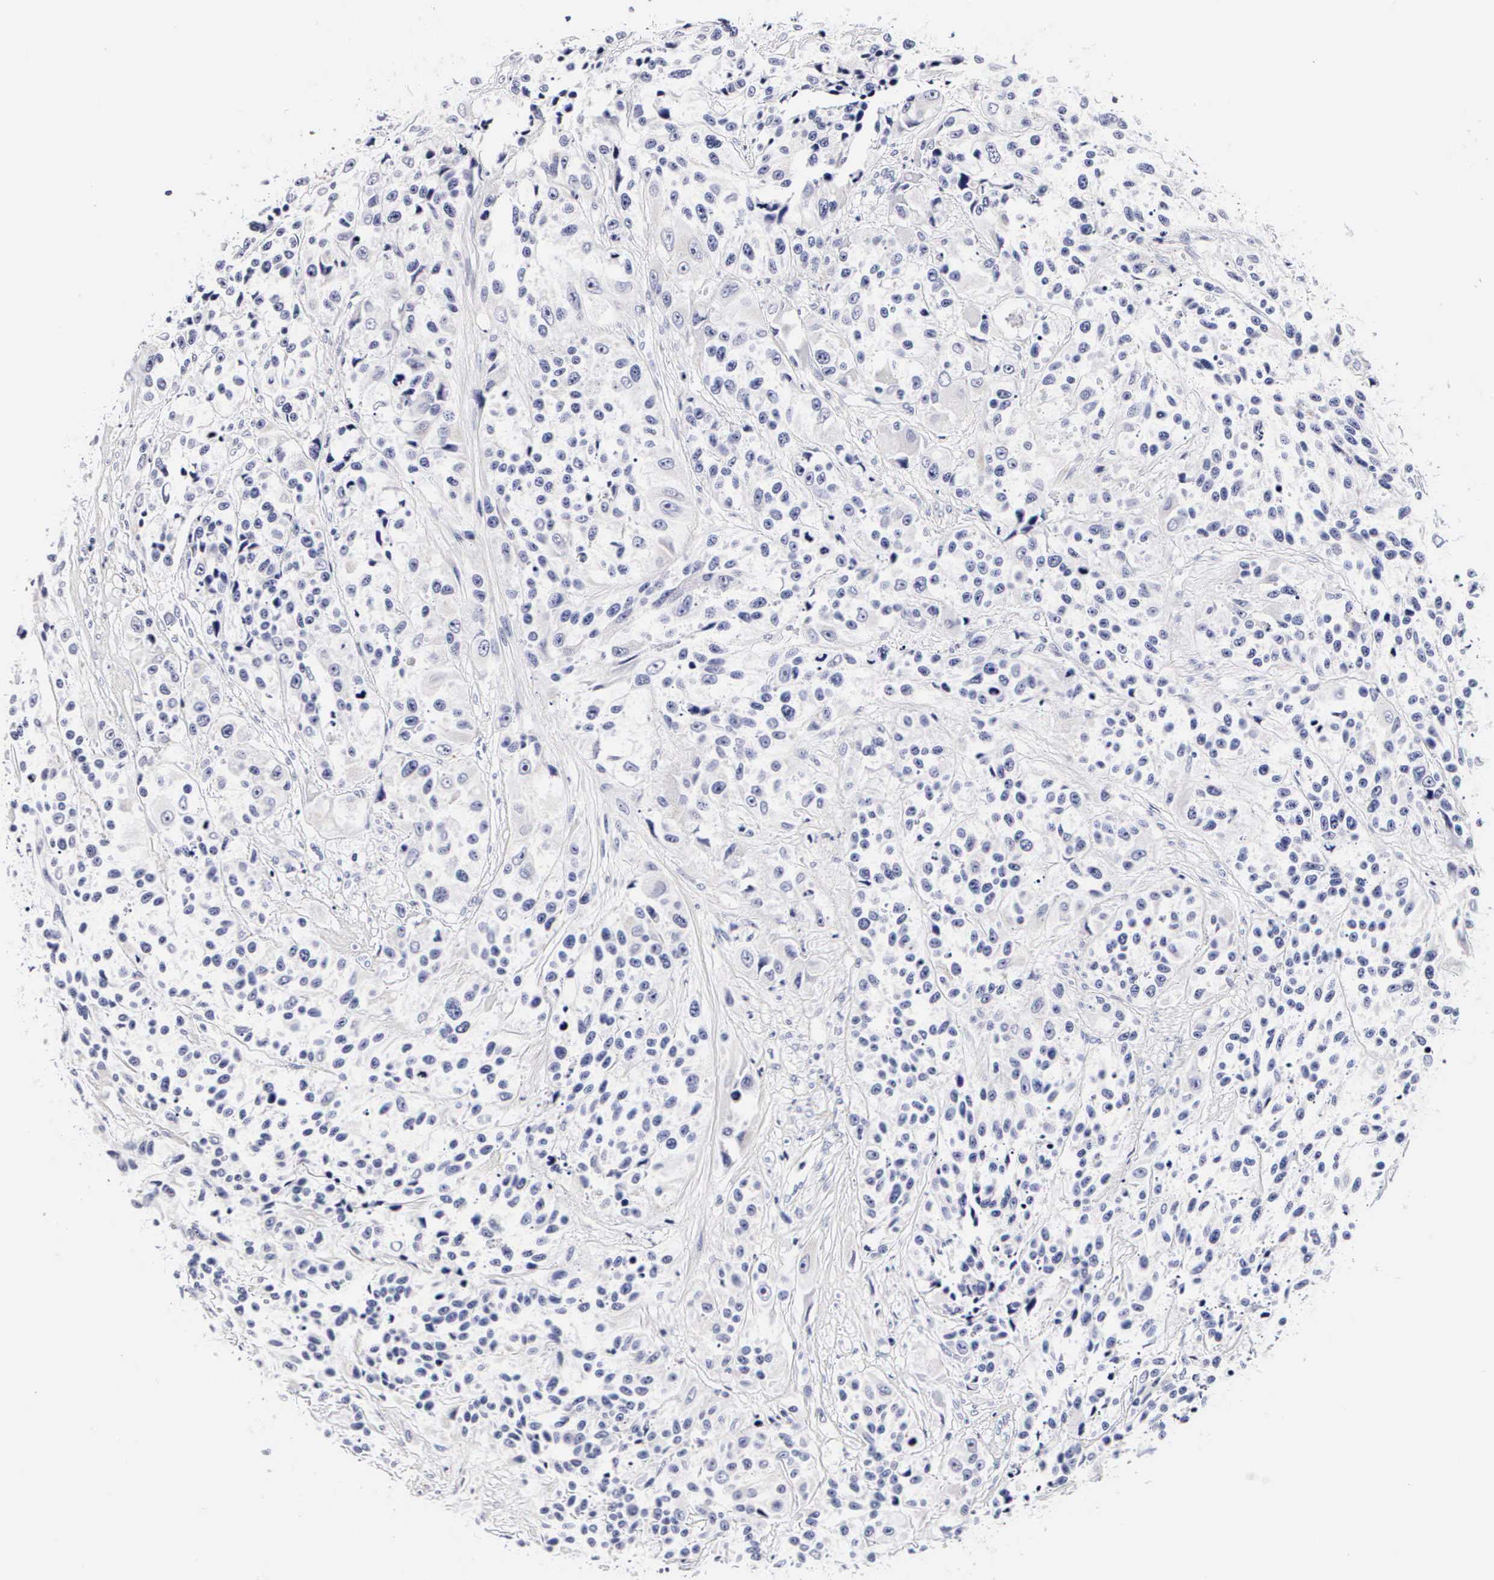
{"staining": {"intensity": "negative", "quantity": "none", "location": "none"}, "tissue": "urothelial cancer", "cell_type": "Tumor cells", "image_type": "cancer", "snomed": [{"axis": "morphology", "description": "Urothelial carcinoma, High grade"}, {"axis": "topography", "description": "Urinary bladder"}], "caption": "Immunohistochemical staining of human urothelial cancer demonstrates no significant expression in tumor cells.", "gene": "RNASE6", "patient": {"sex": "female", "age": 81}}